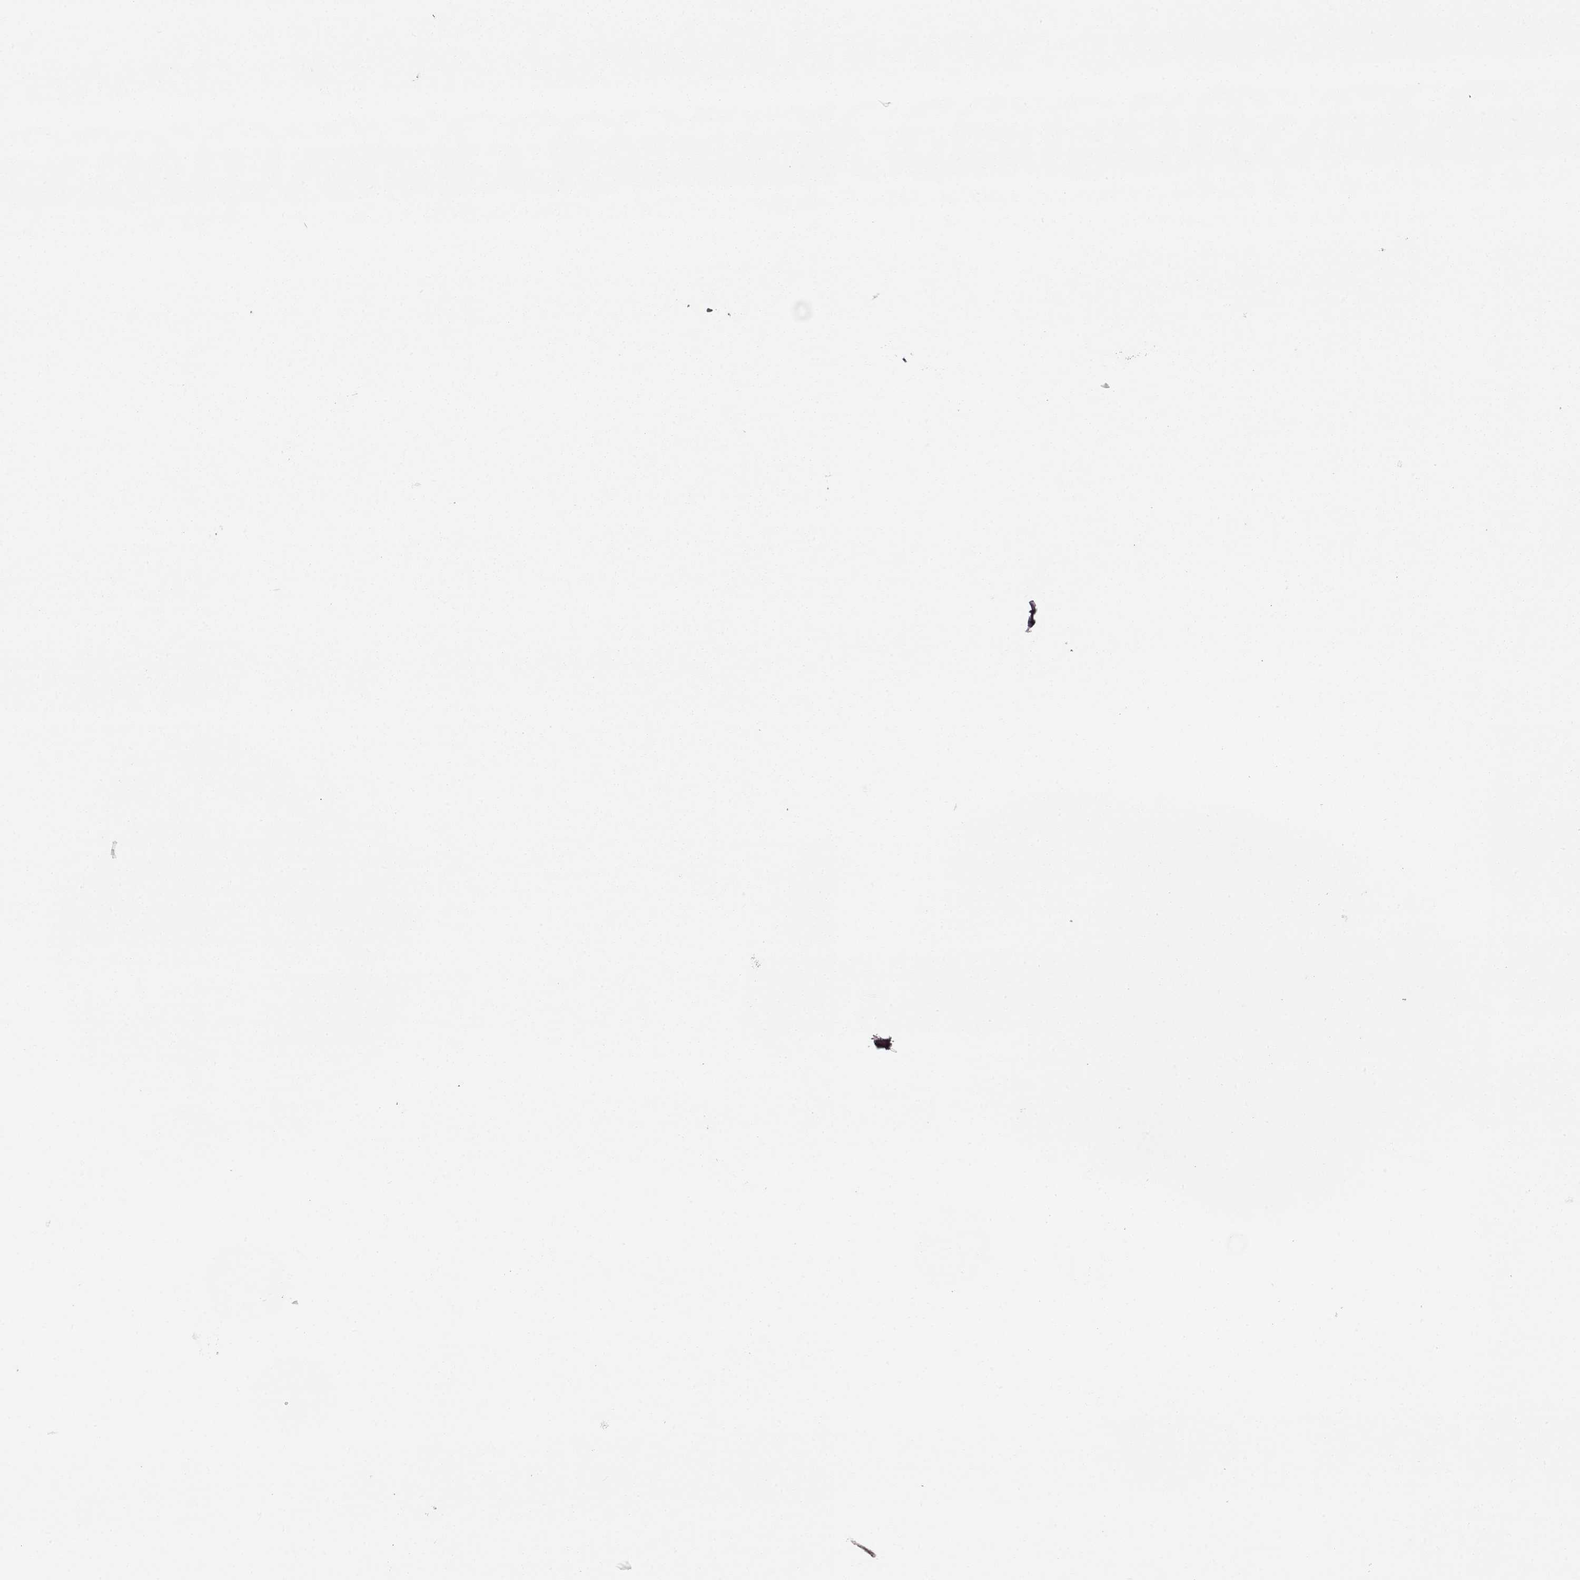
{"staining": {"intensity": "moderate", "quantity": ">75%", "location": "cytoplasmic/membranous"}, "tissue": "adrenal gland", "cell_type": "Glandular cells", "image_type": "normal", "snomed": [{"axis": "morphology", "description": "Normal tissue, NOS"}, {"axis": "topography", "description": "Adrenal gland"}], "caption": "Immunohistochemical staining of benign human adrenal gland exhibits moderate cytoplasmic/membranous protein expression in approximately >75% of glandular cells. (Brightfield microscopy of DAB IHC at high magnification).", "gene": "VPS26A", "patient": {"sex": "male", "age": 53}}